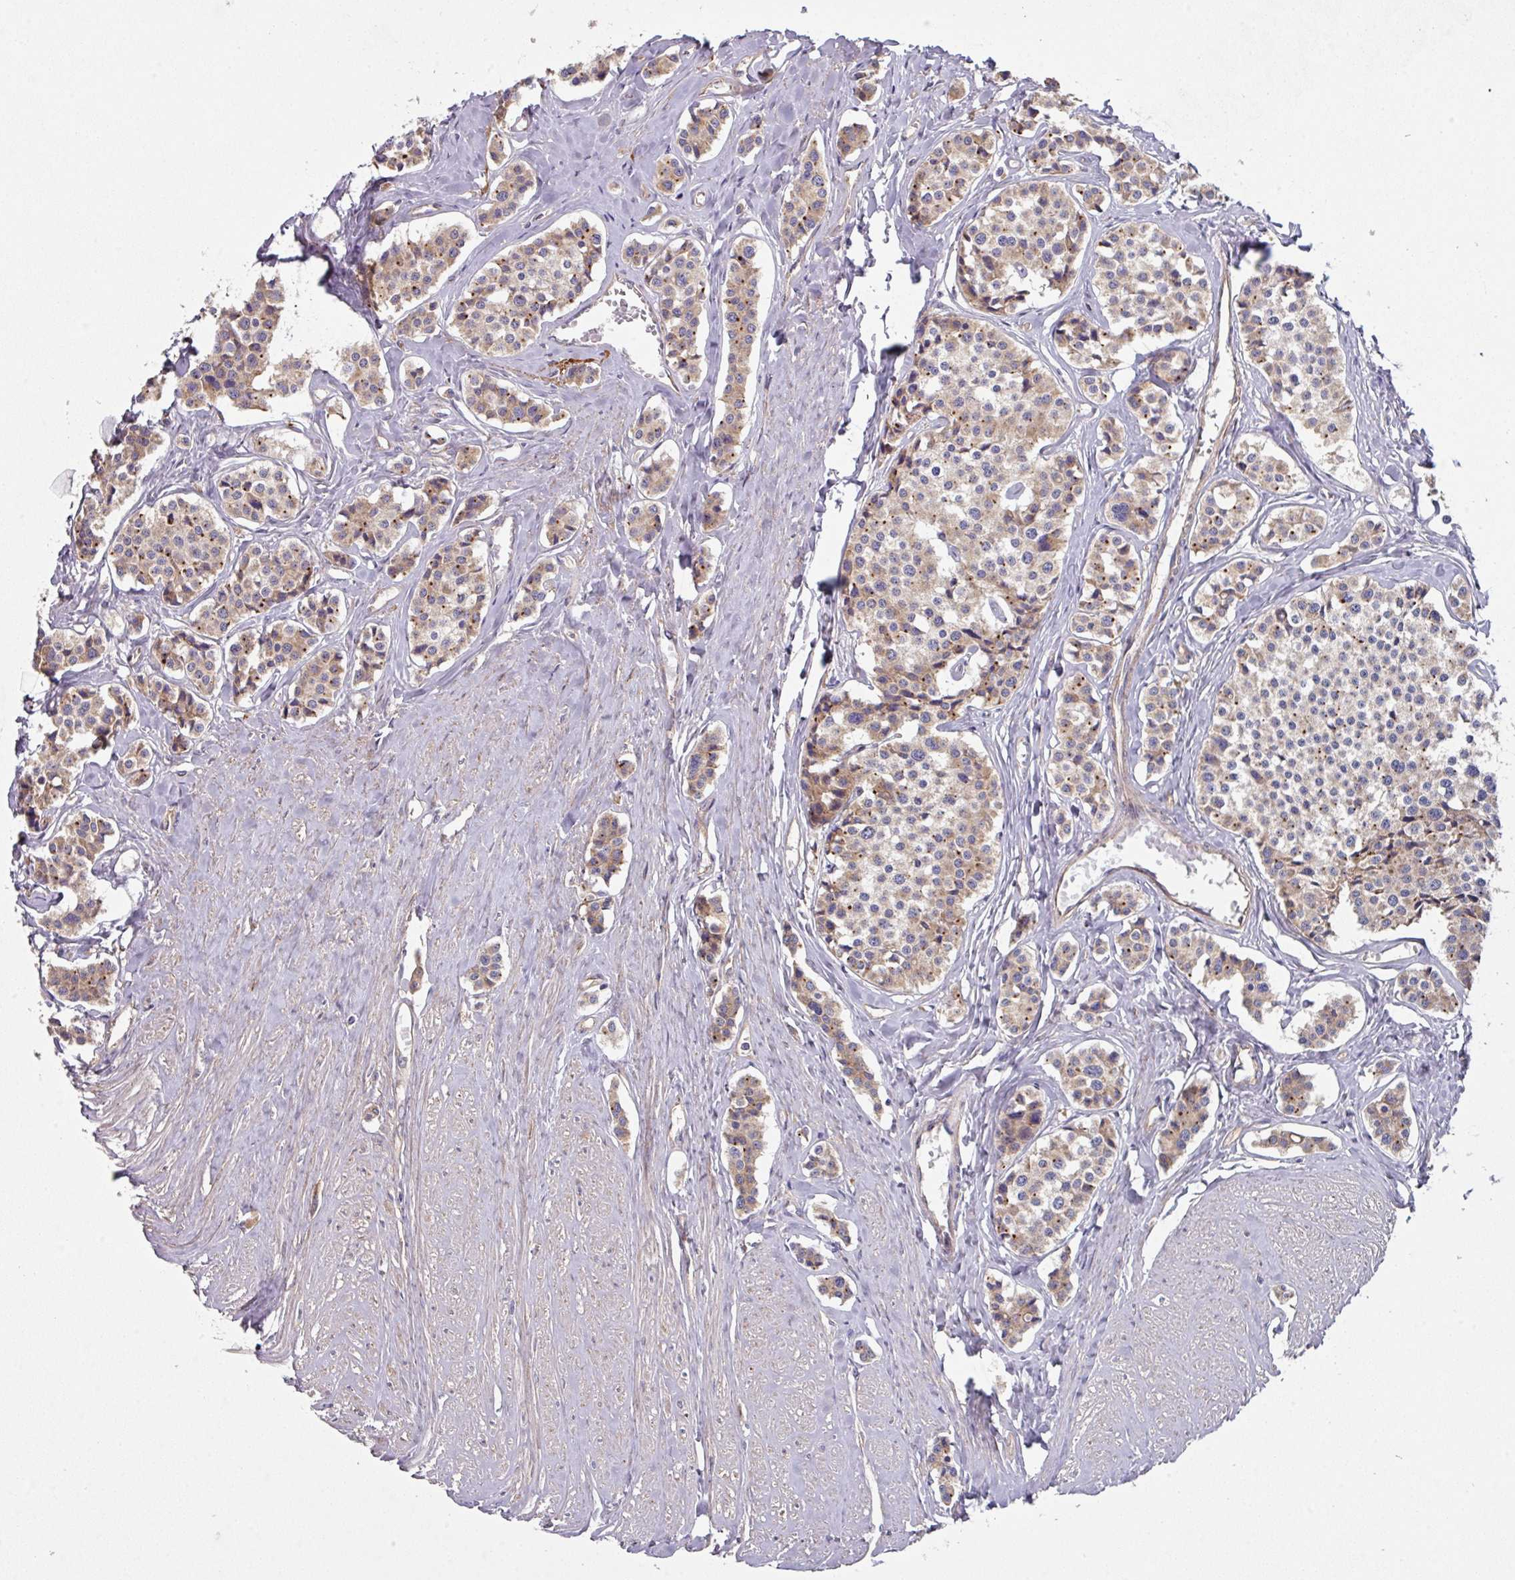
{"staining": {"intensity": "weak", "quantity": ">75%", "location": "cytoplasmic/membranous"}, "tissue": "carcinoid", "cell_type": "Tumor cells", "image_type": "cancer", "snomed": [{"axis": "morphology", "description": "Carcinoid, malignant, NOS"}, {"axis": "topography", "description": "Small intestine"}], "caption": "This photomicrograph displays carcinoid stained with immunohistochemistry (IHC) to label a protein in brown. The cytoplasmic/membranous of tumor cells show weak positivity for the protein. Nuclei are counter-stained blue.", "gene": "DCAF12L2", "patient": {"sex": "male", "age": 60}}